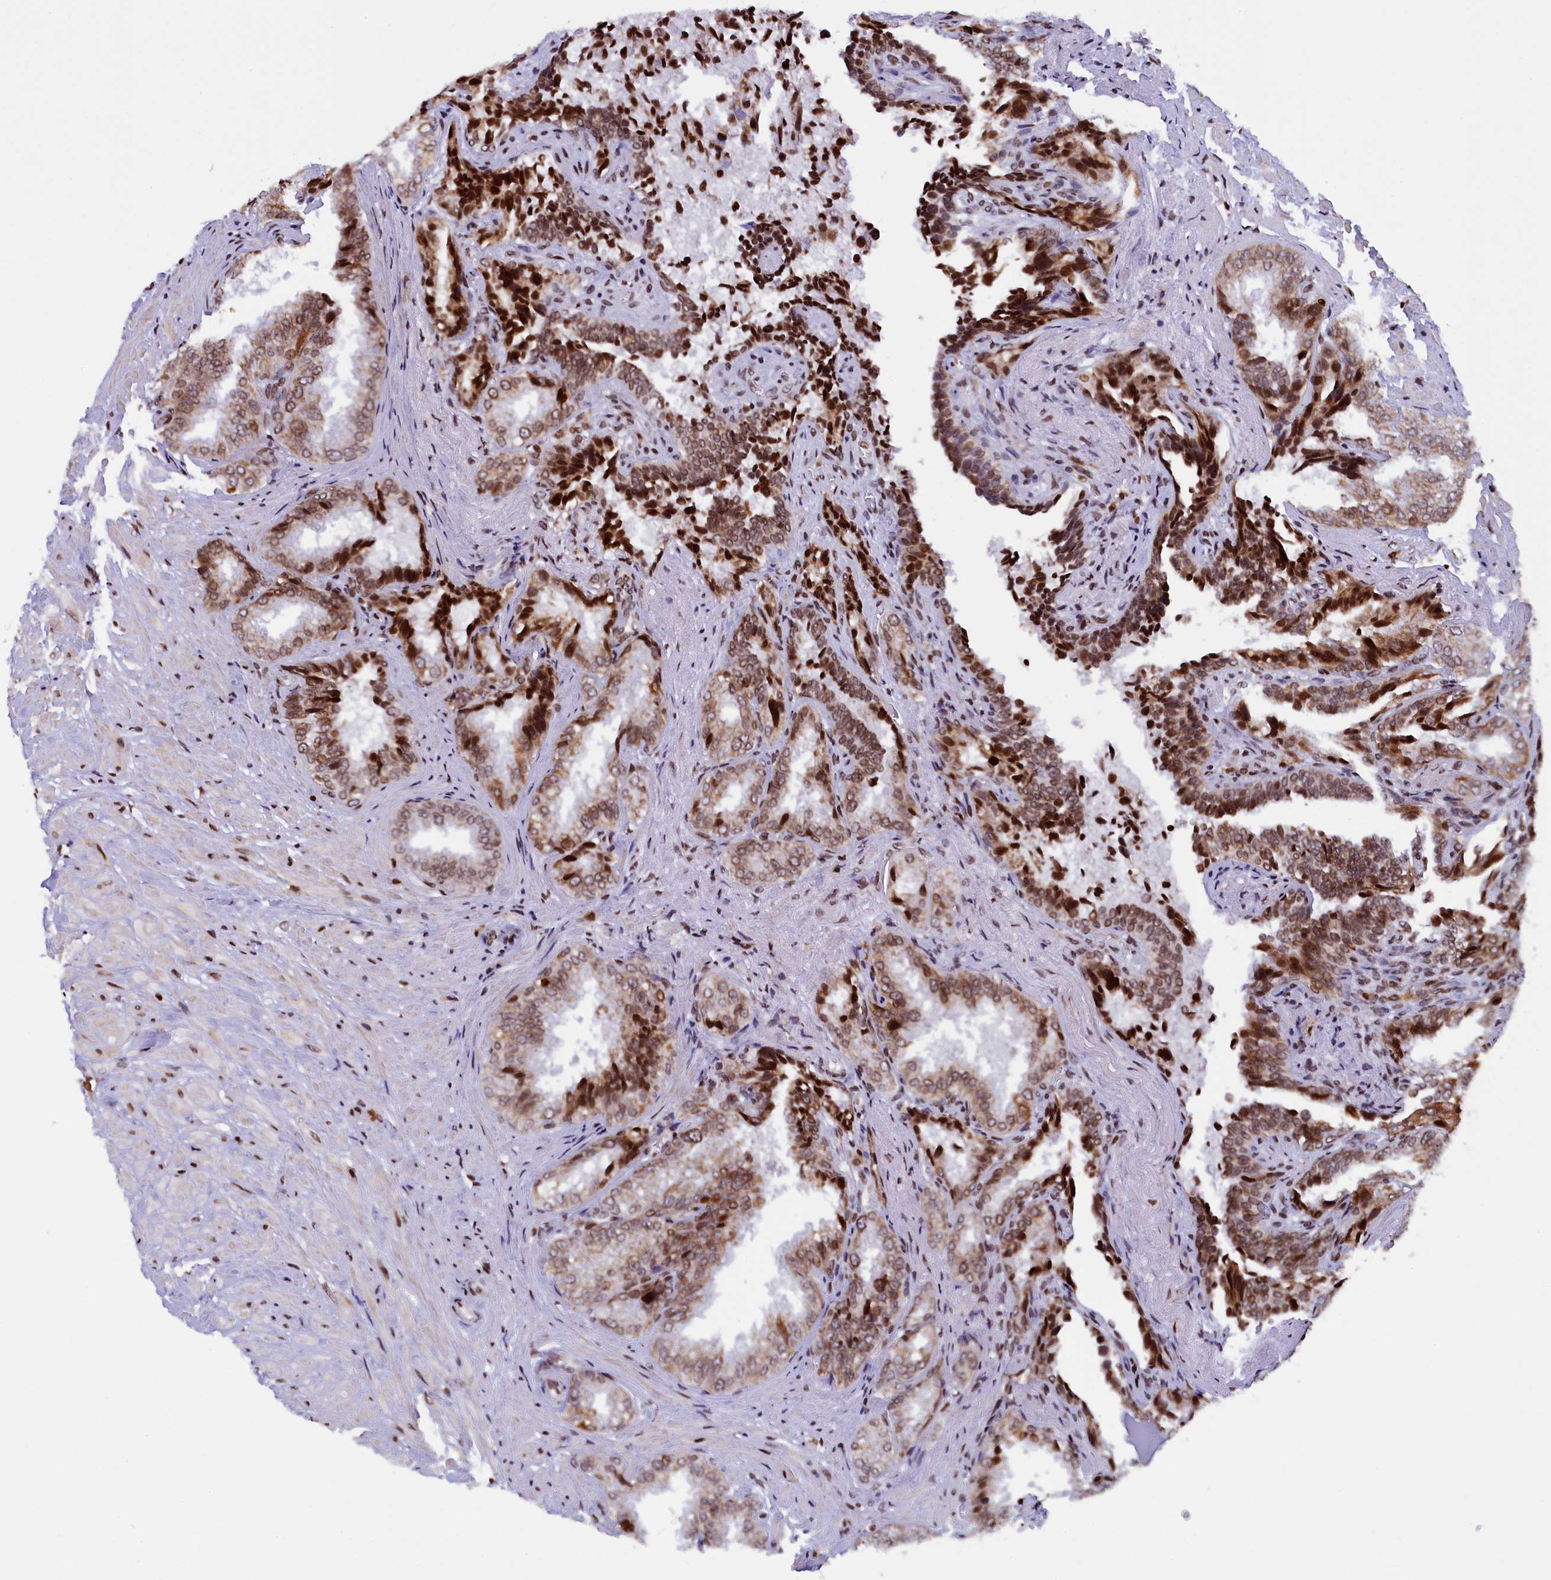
{"staining": {"intensity": "strong", "quantity": "25%-75%", "location": "cytoplasmic/membranous,nuclear"}, "tissue": "seminal vesicle", "cell_type": "Glandular cells", "image_type": "normal", "snomed": [{"axis": "morphology", "description": "Normal tissue, NOS"}, {"axis": "topography", "description": "Seminal veicle"}, {"axis": "topography", "description": "Peripheral nerve tissue"}], "caption": "Immunohistochemistry (IHC) (DAB (3,3'-diaminobenzidine)) staining of benign human seminal vesicle reveals strong cytoplasmic/membranous,nuclear protein positivity in approximately 25%-75% of glandular cells. (Stains: DAB (3,3'-diaminobenzidine) in brown, nuclei in blue, Microscopy: brightfield microscopy at high magnification).", "gene": "TIMM29", "patient": {"sex": "male", "age": 63}}